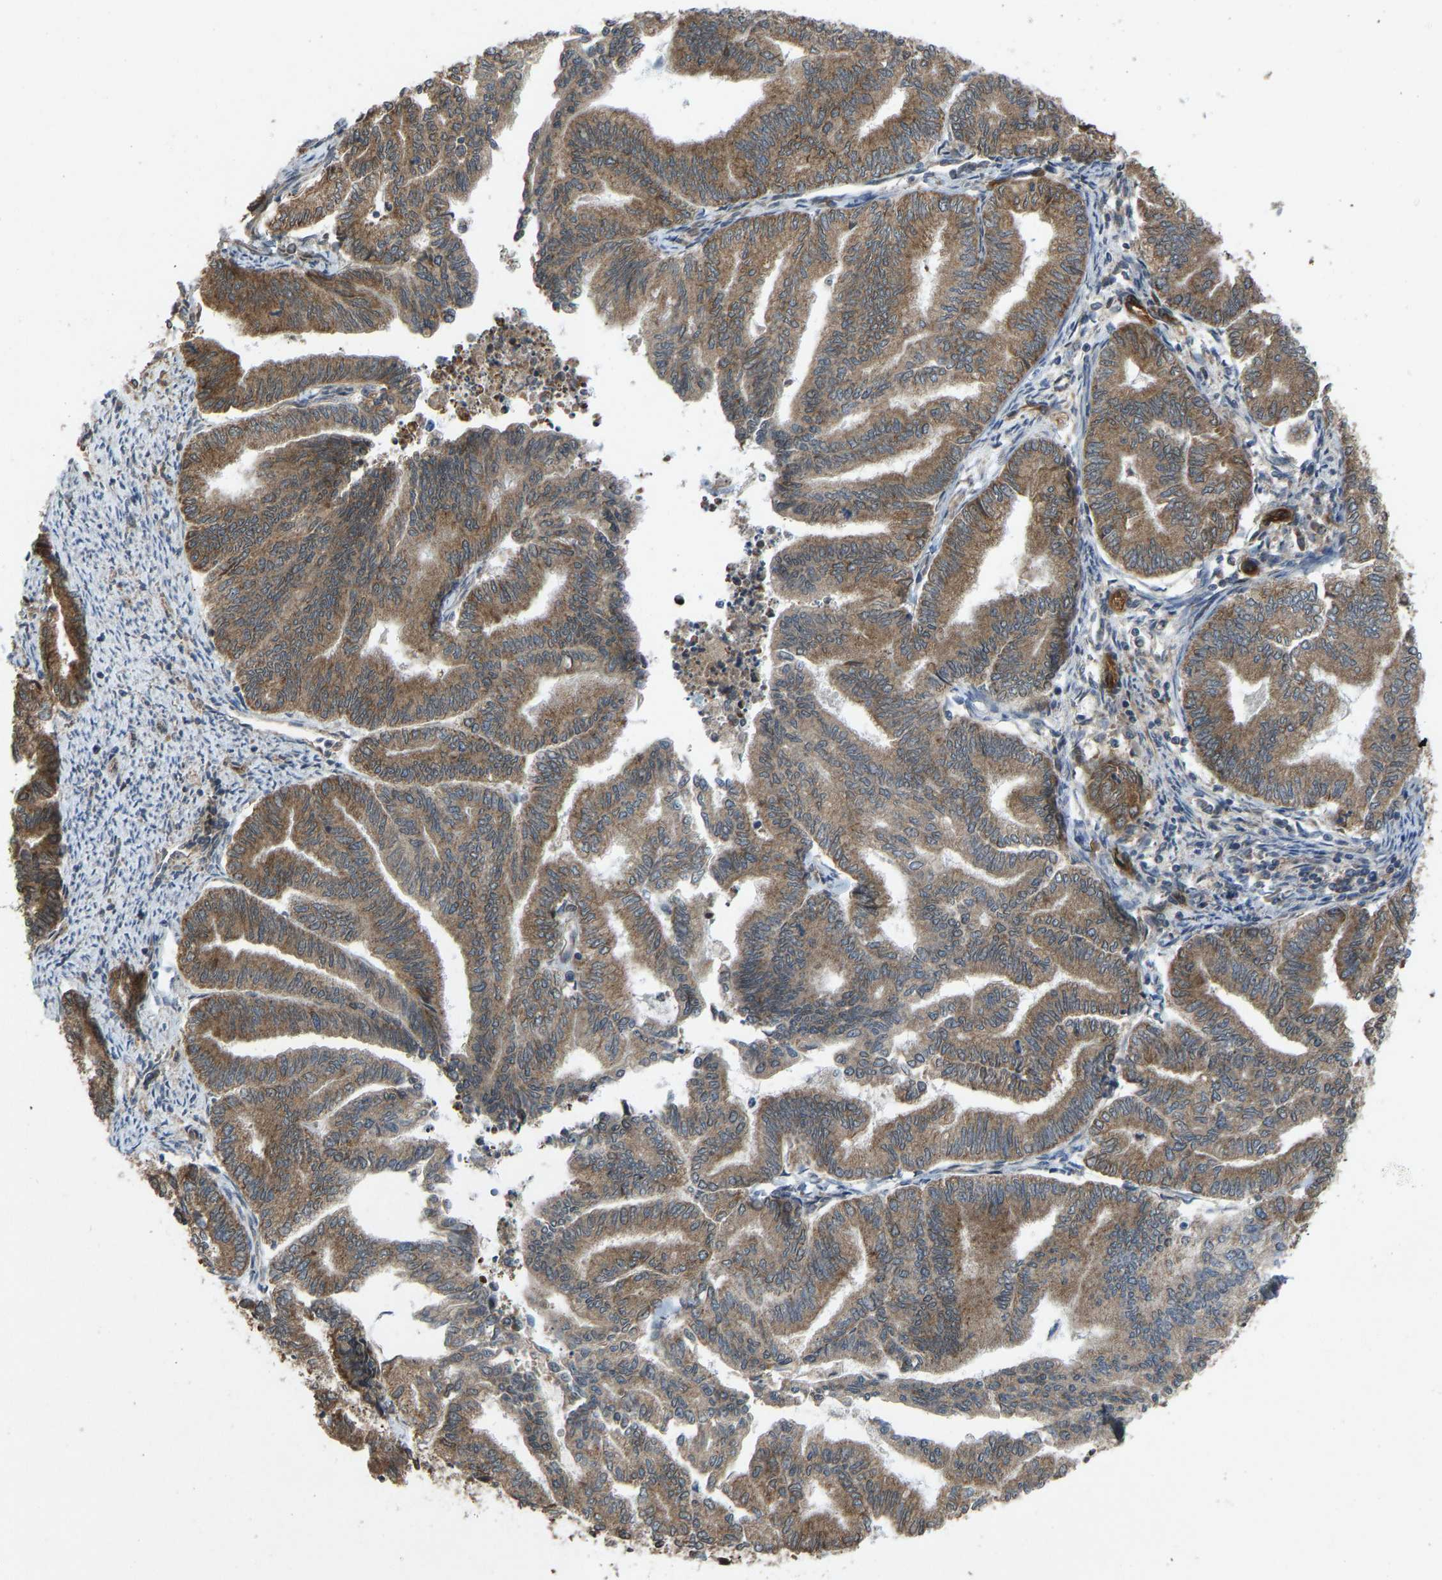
{"staining": {"intensity": "moderate", "quantity": ">75%", "location": "cytoplasmic/membranous"}, "tissue": "endometrial cancer", "cell_type": "Tumor cells", "image_type": "cancer", "snomed": [{"axis": "morphology", "description": "Adenocarcinoma, NOS"}, {"axis": "topography", "description": "Endometrium"}], "caption": "An IHC histopathology image of tumor tissue is shown. Protein staining in brown highlights moderate cytoplasmic/membranous positivity in endometrial cancer within tumor cells. The protein is stained brown, and the nuclei are stained in blue (DAB (3,3'-diaminobenzidine) IHC with brightfield microscopy, high magnification).", "gene": "CCT8", "patient": {"sex": "female", "age": 79}}